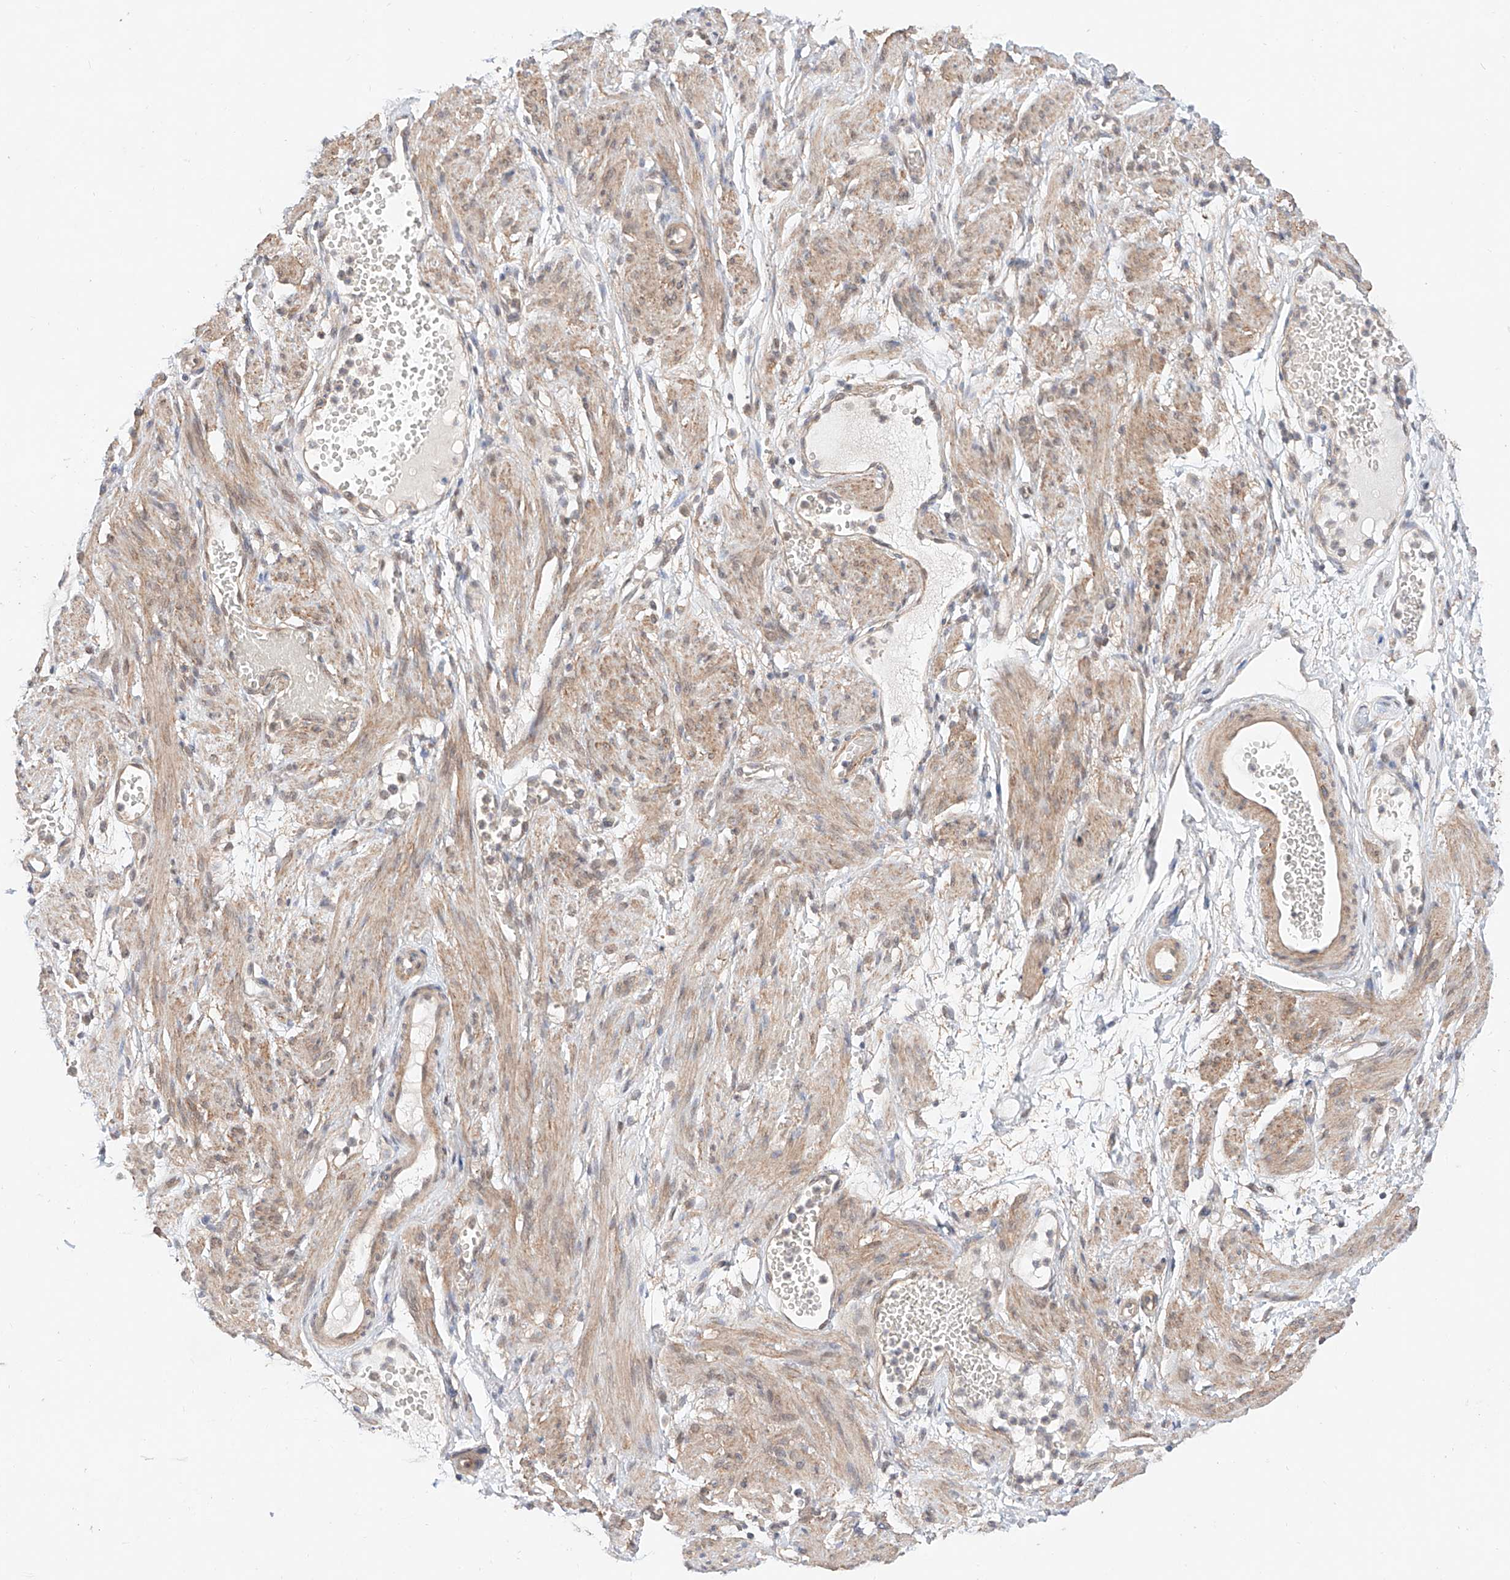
{"staining": {"intensity": "negative", "quantity": "none", "location": "none"}, "tissue": "adipose tissue", "cell_type": "Adipocytes", "image_type": "normal", "snomed": [{"axis": "morphology", "description": "Normal tissue, NOS"}, {"axis": "topography", "description": "Smooth muscle"}, {"axis": "topography", "description": "Peripheral nerve tissue"}], "caption": "DAB immunohistochemical staining of unremarkable adipose tissue demonstrates no significant positivity in adipocytes.", "gene": "TSR2", "patient": {"sex": "female", "age": 39}}